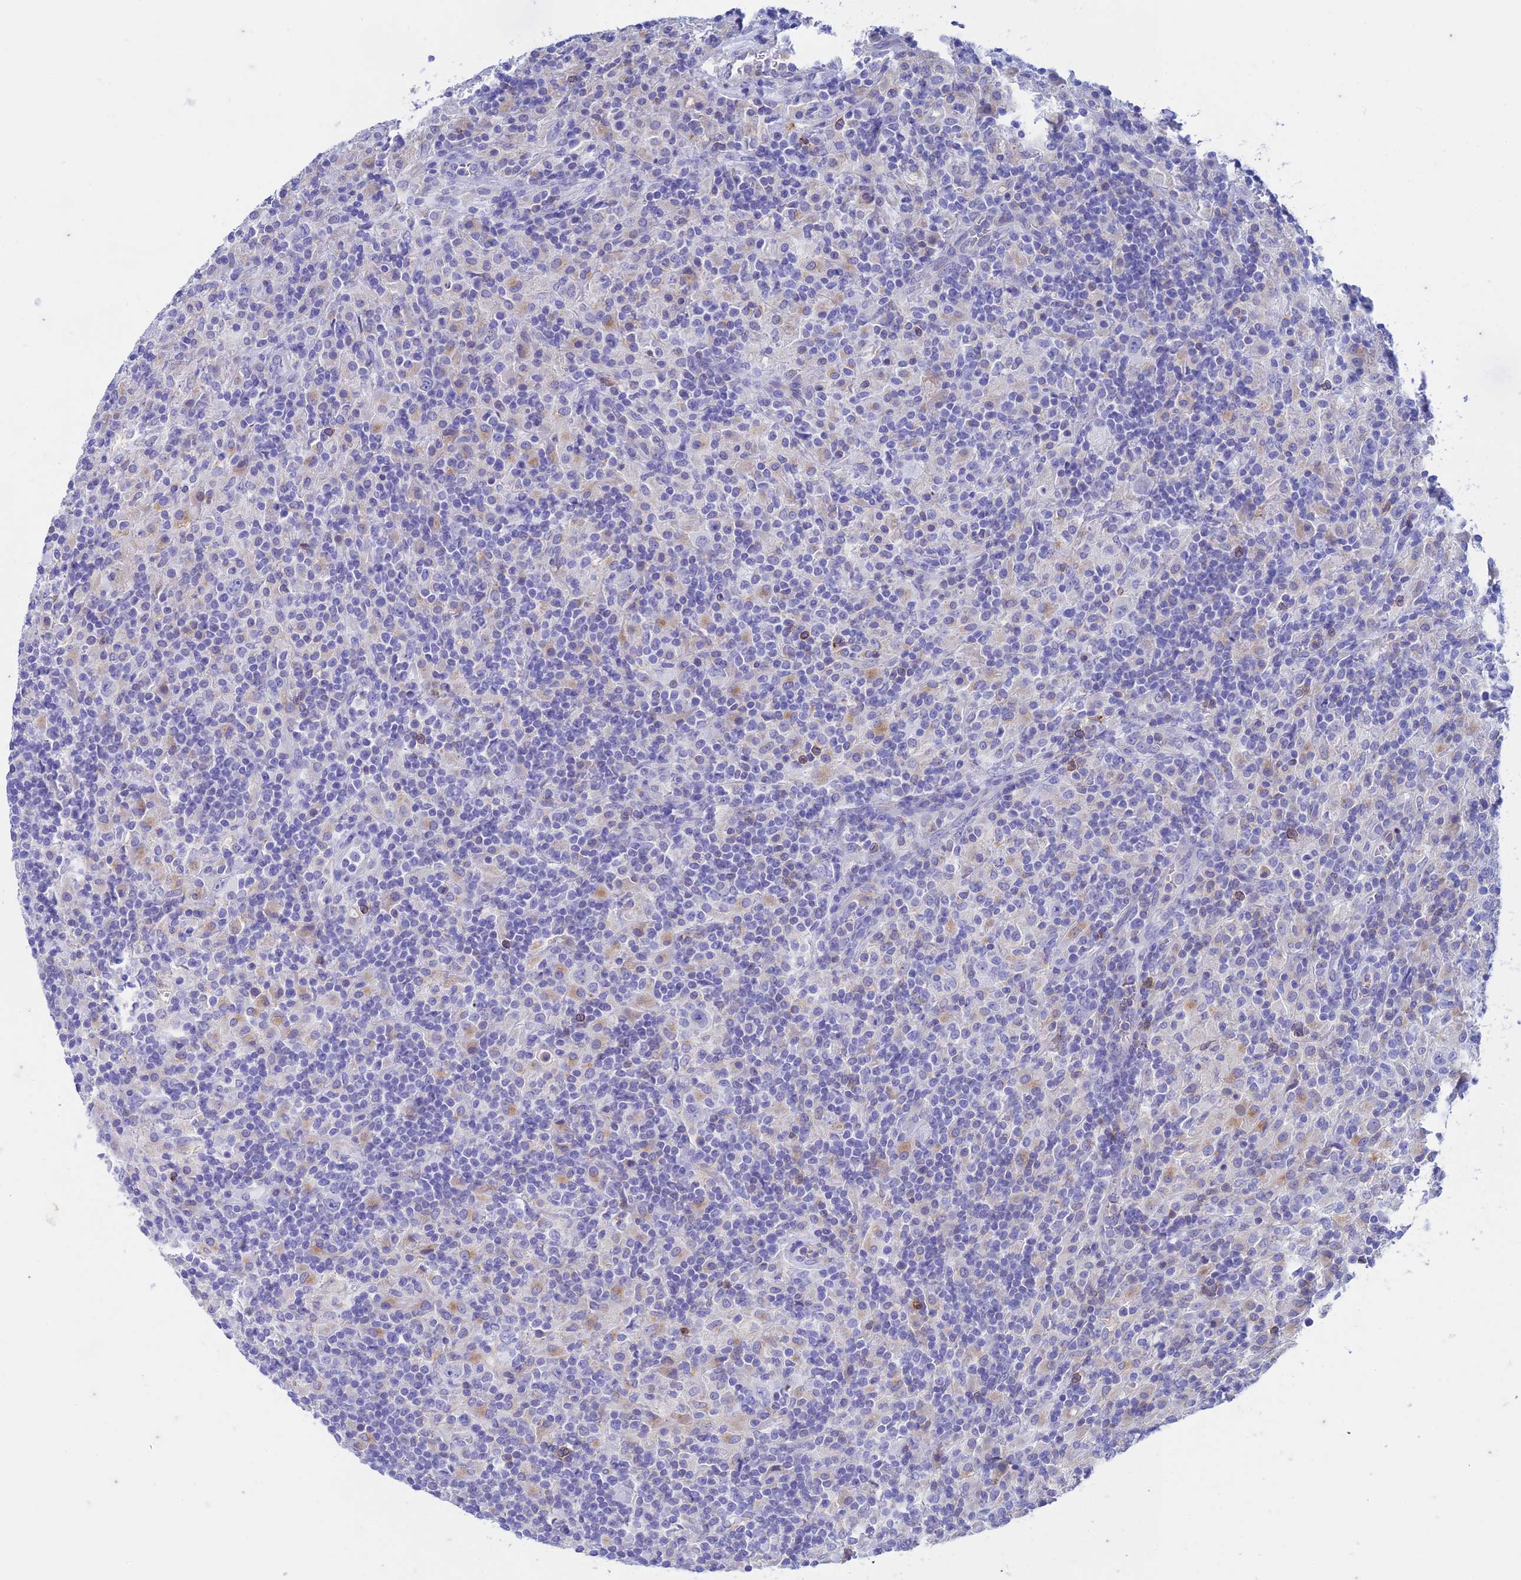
{"staining": {"intensity": "negative", "quantity": "none", "location": "none"}, "tissue": "lymphoma", "cell_type": "Tumor cells", "image_type": "cancer", "snomed": [{"axis": "morphology", "description": "Hodgkin's disease, NOS"}, {"axis": "topography", "description": "Lymph node"}], "caption": "Immunohistochemistry of Hodgkin's disease displays no positivity in tumor cells. The staining was performed using DAB to visualize the protein expression in brown, while the nuclei were stained in blue with hematoxylin (Magnification: 20x).", "gene": "FGF7", "patient": {"sex": "male", "age": 70}}